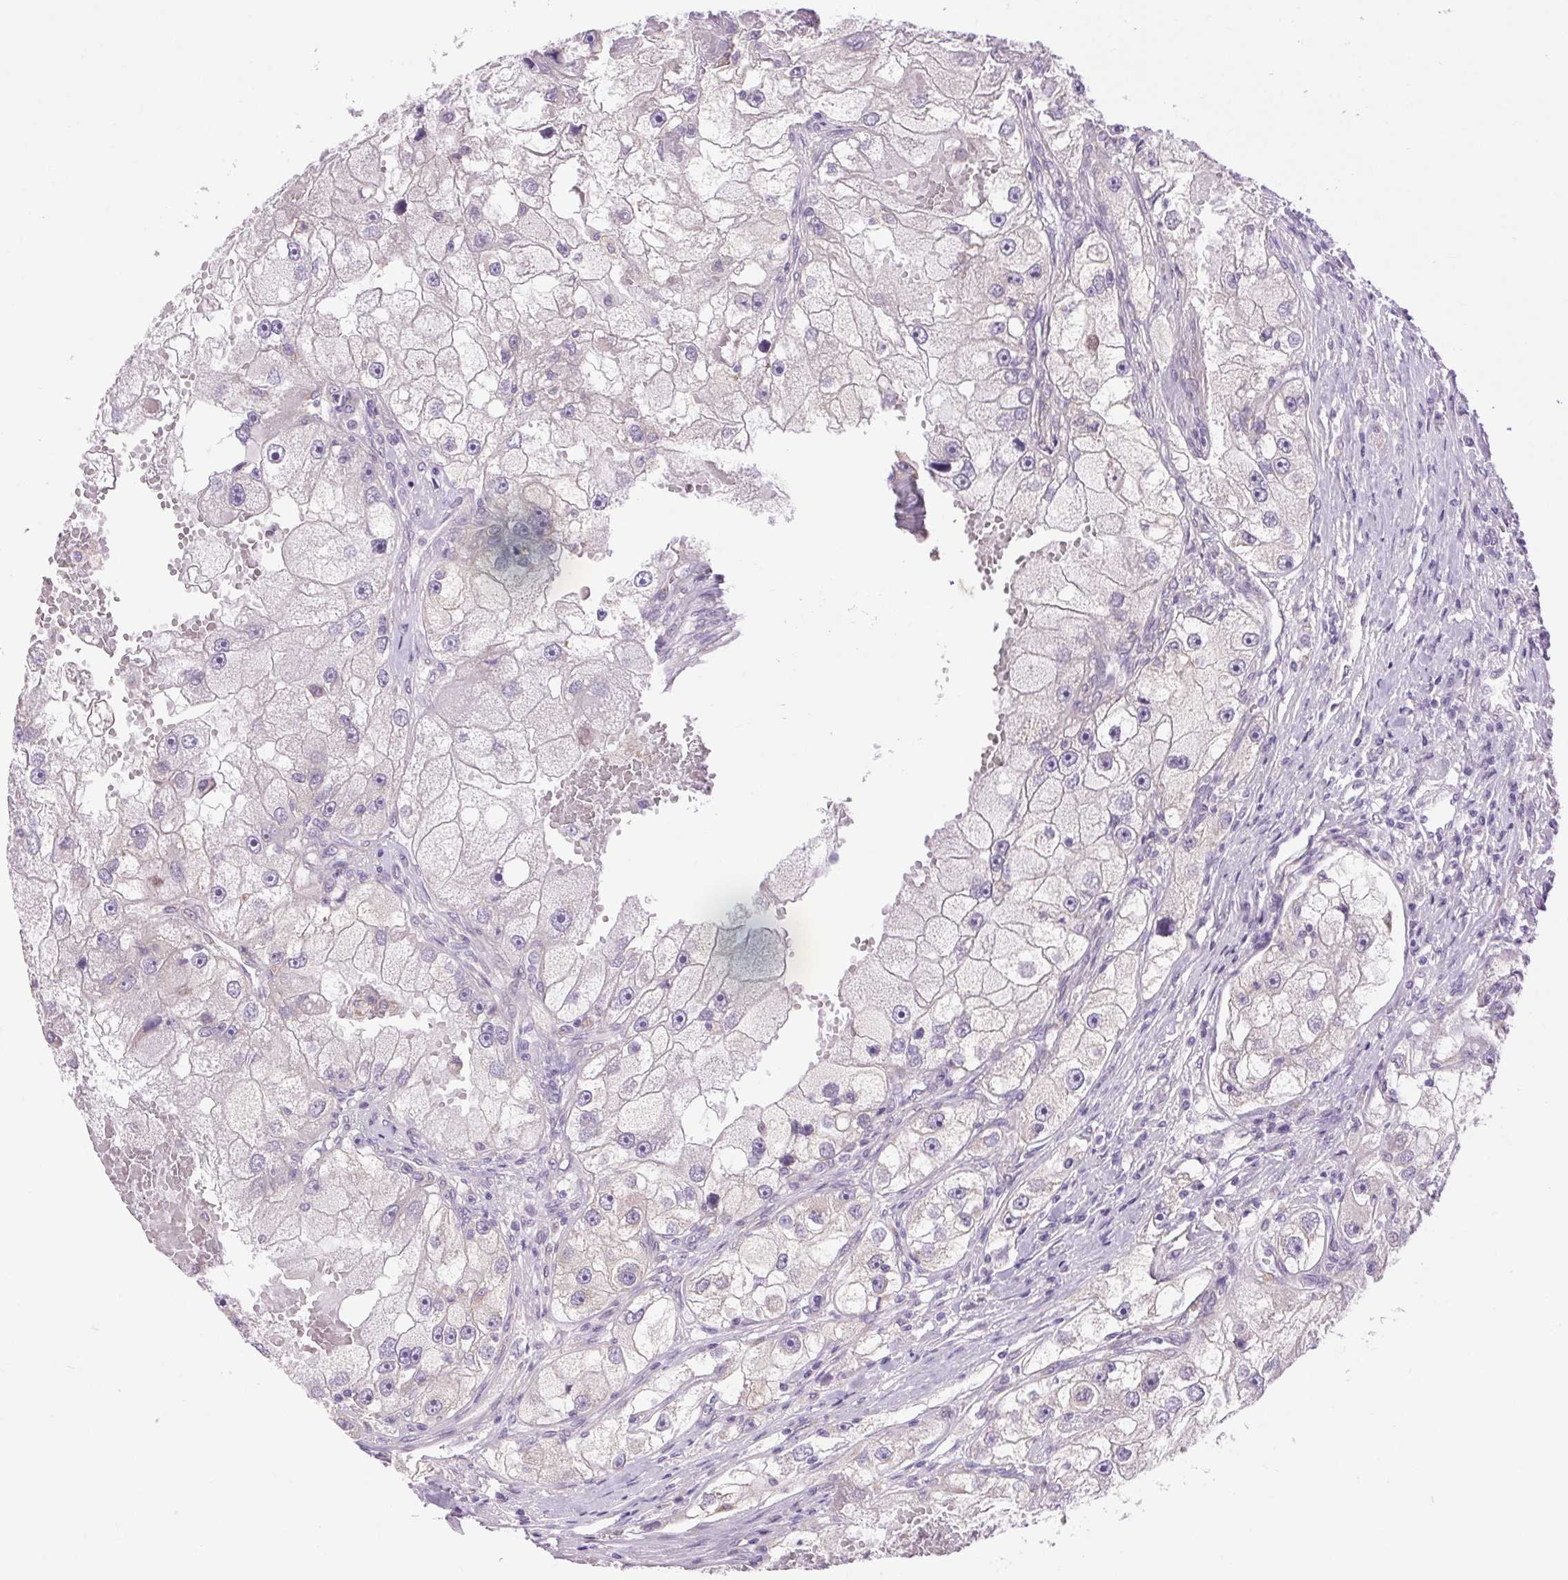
{"staining": {"intensity": "negative", "quantity": "none", "location": "none"}, "tissue": "renal cancer", "cell_type": "Tumor cells", "image_type": "cancer", "snomed": [{"axis": "morphology", "description": "Adenocarcinoma, NOS"}, {"axis": "topography", "description": "Kidney"}], "caption": "DAB immunohistochemical staining of renal cancer demonstrates no significant staining in tumor cells. (DAB (3,3'-diaminobenzidine) IHC, high magnification).", "gene": "SOWAHC", "patient": {"sex": "male", "age": 63}}